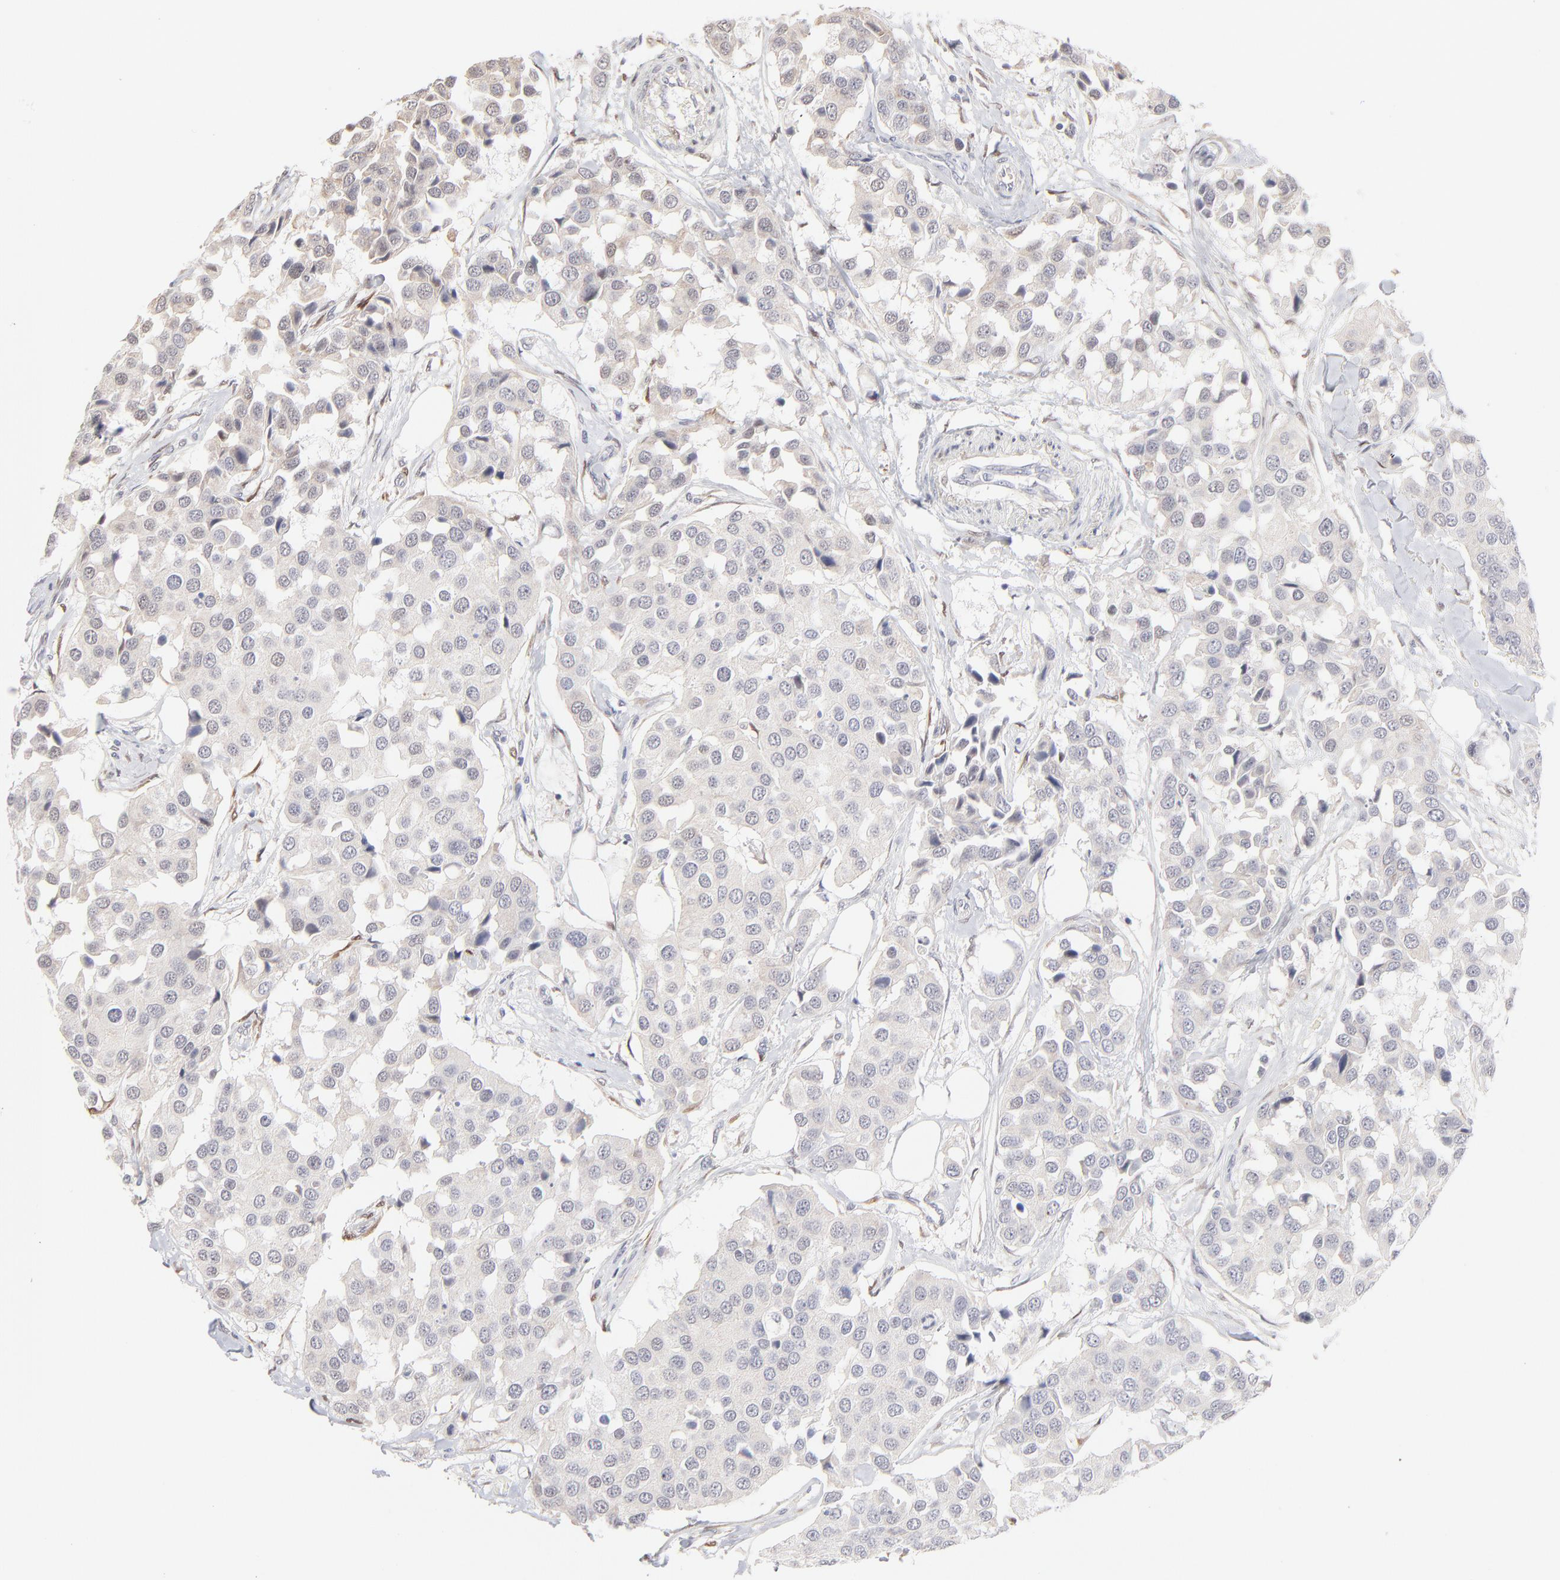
{"staining": {"intensity": "negative", "quantity": "none", "location": "none"}, "tissue": "breast cancer", "cell_type": "Tumor cells", "image_type": "cancer", "snomed": [{"axis": "morphology", "description": "Duct carcinoma"}, {"axis": "topography", "description": "Breast"}], "caption": "A high-resolution image shows IHC staining of breast invasive ductal carcinoma, which shows no significant staining in tumor cells.", "gene": "RBM3", "patient": {"sex": "female", "age": 80}}